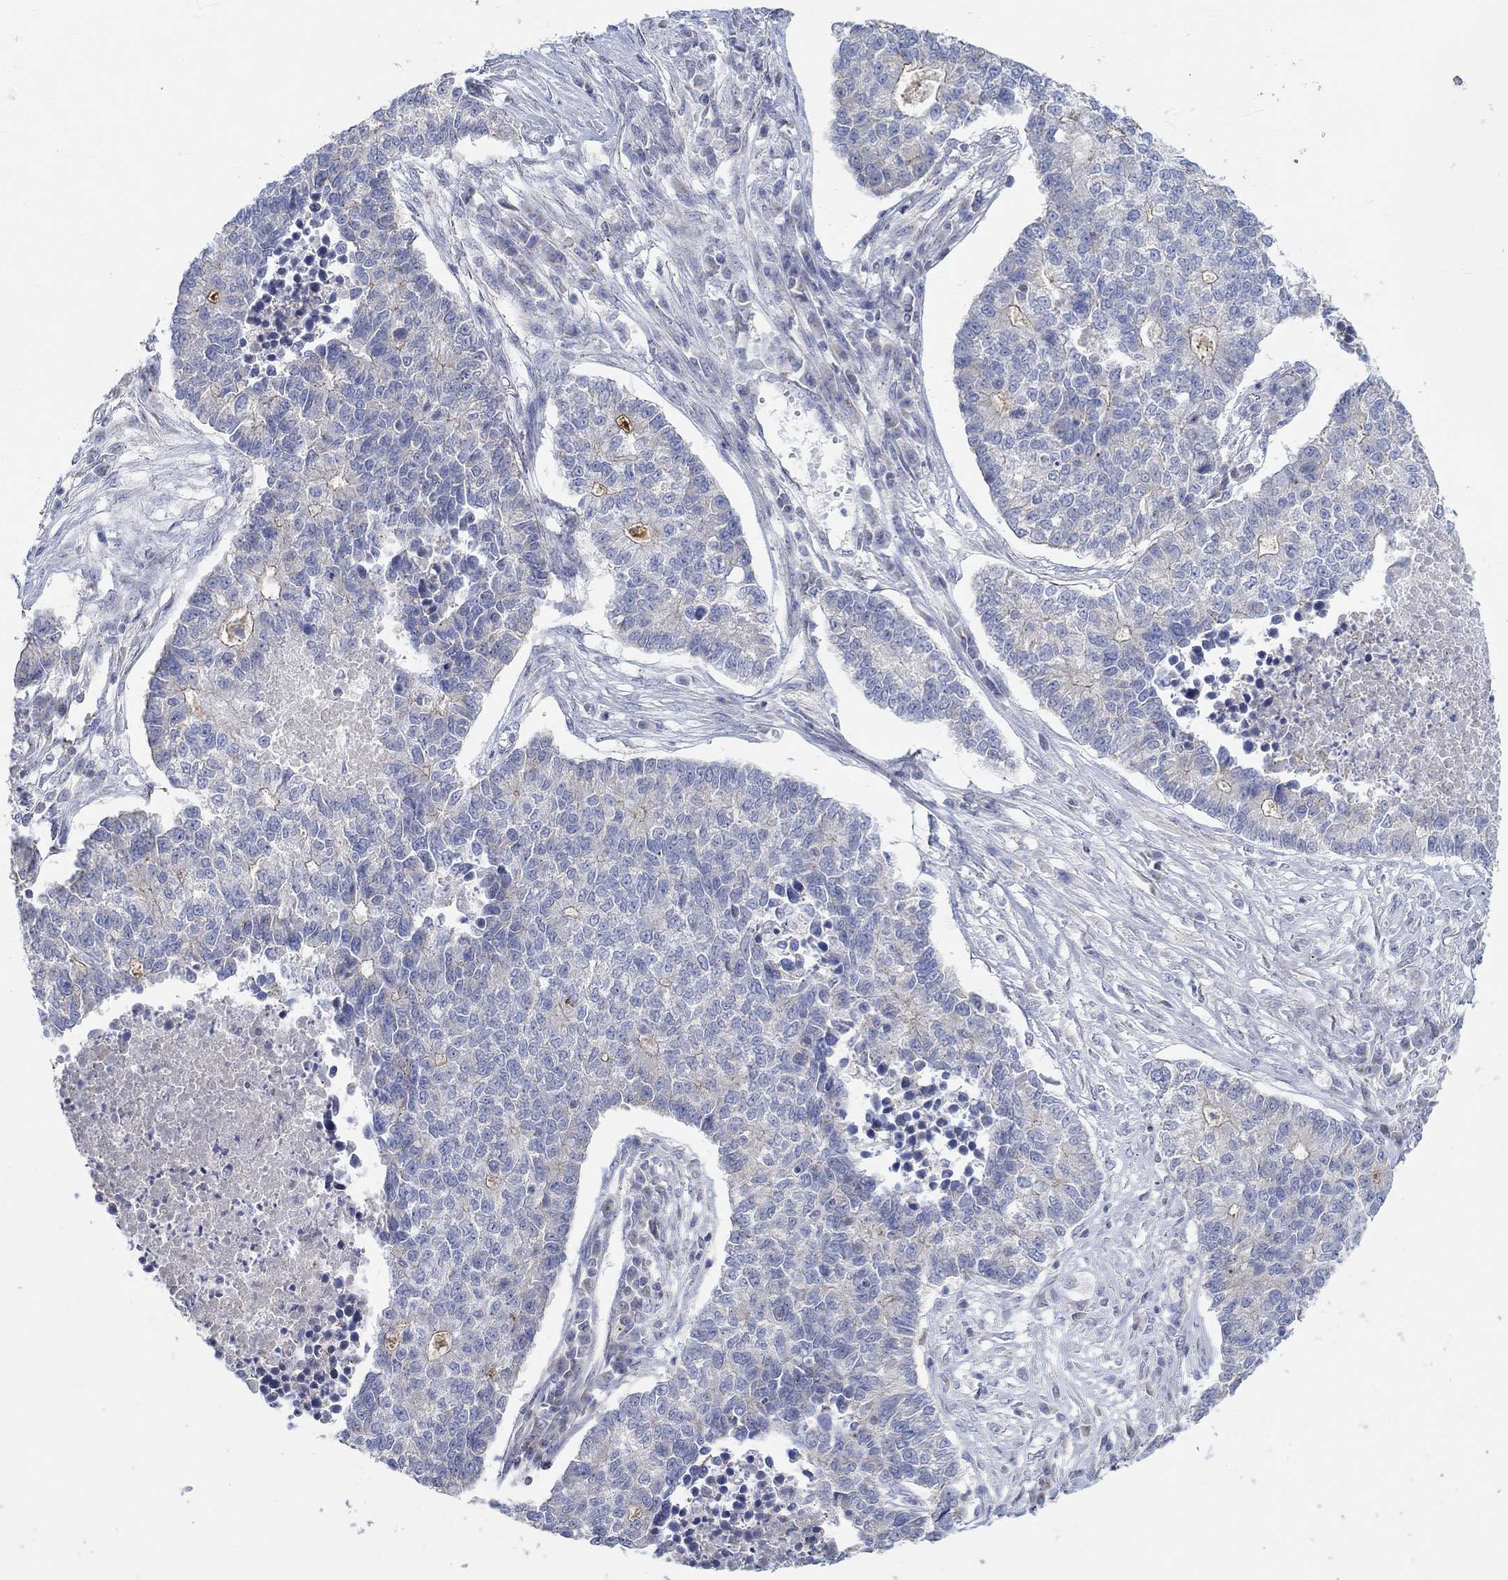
{"staining": {"intensity": "weak", "quantity": "<25%", "location": "cytoplasmic/membranous"}, "tissue": "lung cancer", "cell_type": "Tumor cells", "image_type": "cancer", "snomed": [{"axis": "morphology", "description": "Adenocarcinoma, NOS"}, {"axis": "topography", "description": "Lung"}], "caption": "This histopathology image is of adenocarcinoma (lung) stained with immunohistochemistry (IHC) to label a protein in brown with the nuclei are counter-stained blue. There is no positivity in tumor cells. (Stains: DAB (3,3'-diaminobenzidine) IHC with hematoxylin counter stain, Microscopy: brightfield microscopy at high magnification).", "gene": "NAV3", "patient": {"sex": "male", "age": 57}}